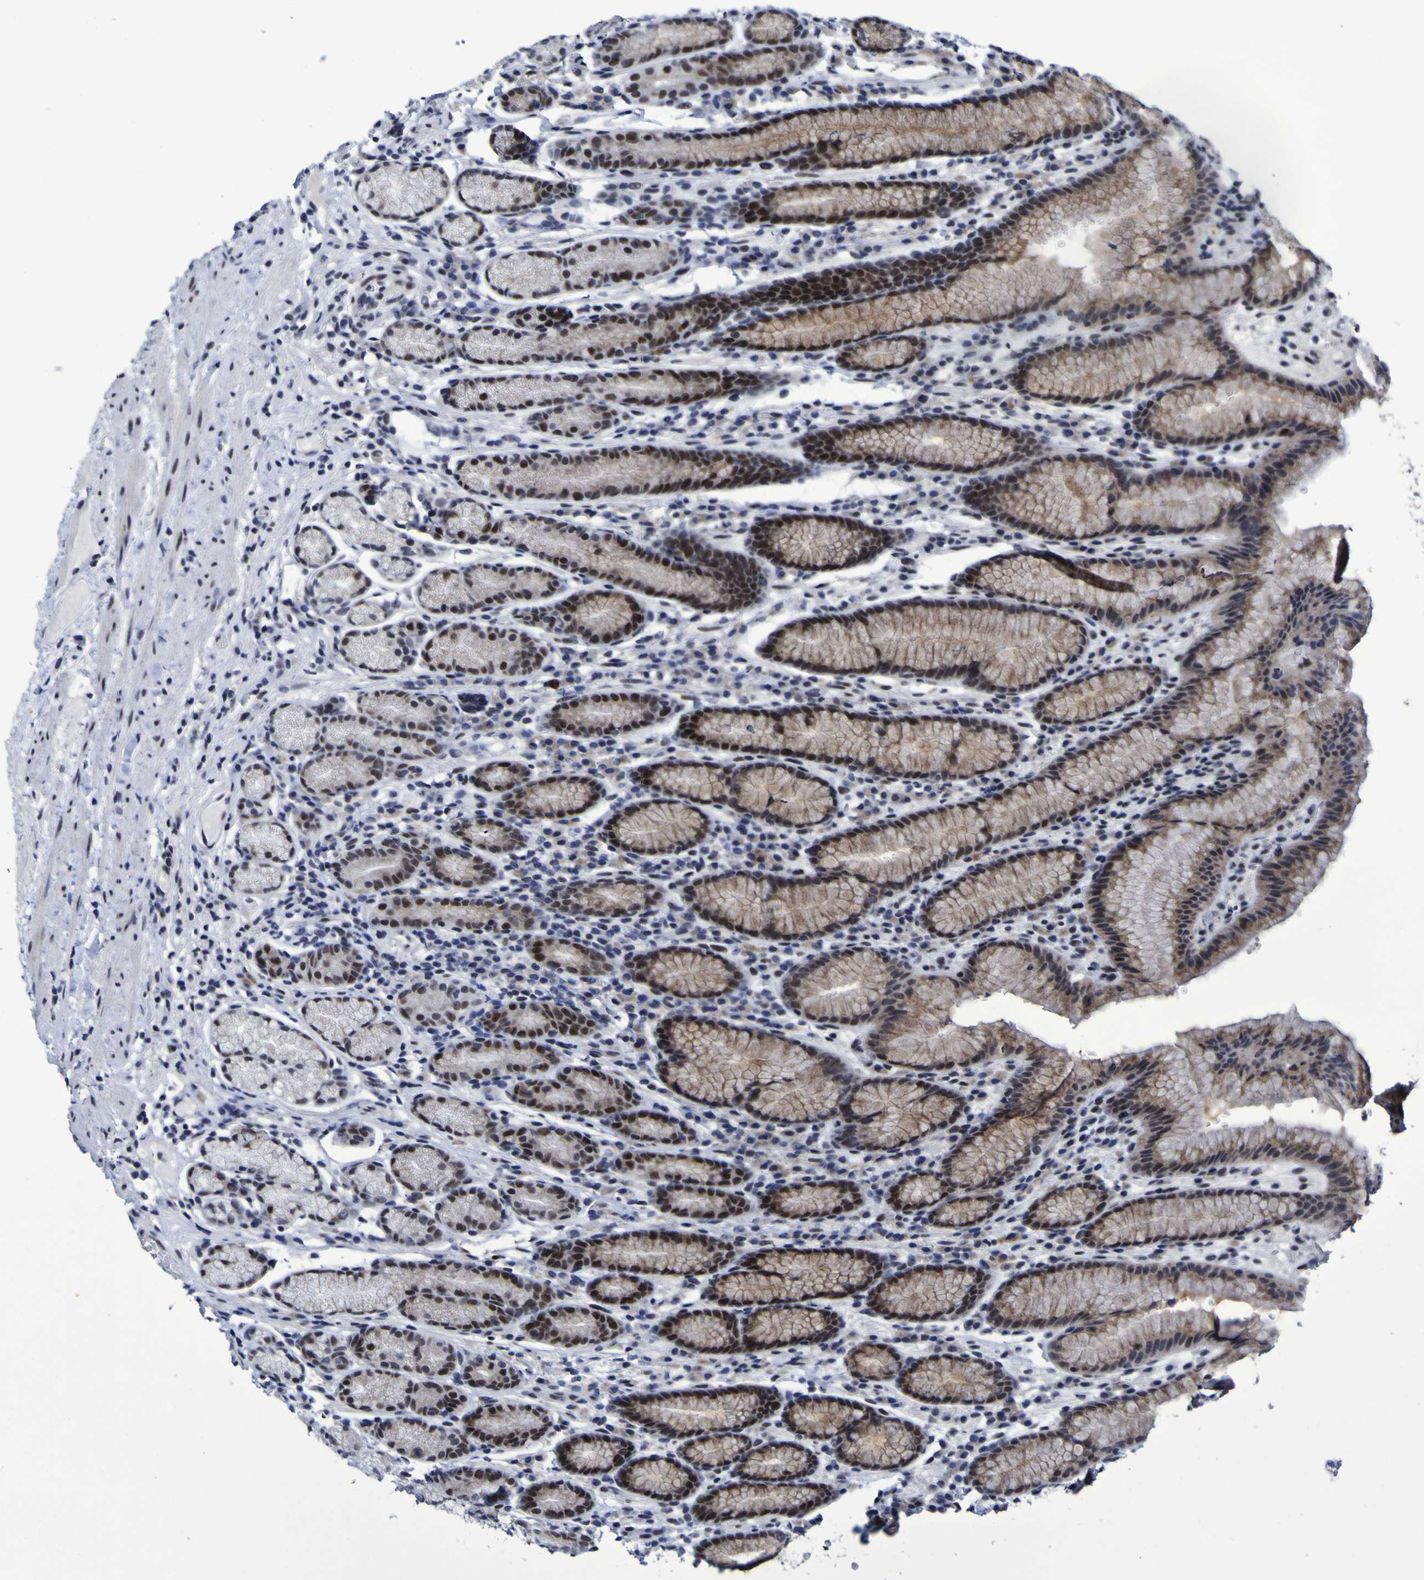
{"staining": {"intensity": "moderate", "quantity": "25%-75%", "location": "cytoplasmic/membranous,nuclear"}, "tissue": "stomach", "cell_type": "Glandular cells", "image_type": "normal", "snomed": [{"axis": "morphology", "description": "Normal tissue, NOS"}, {"axis": "topography", "description": "Stomach, lower"}], "caption": "Immunohistochemical staining of unremarkable stomach exhibits medium levels of moderate cytoplasmic/membranous,nuclear staining in approximately 25%-75% of glandular cells.", "gene": "MBD3", "patient": {"sex": "male", "age": 52}}